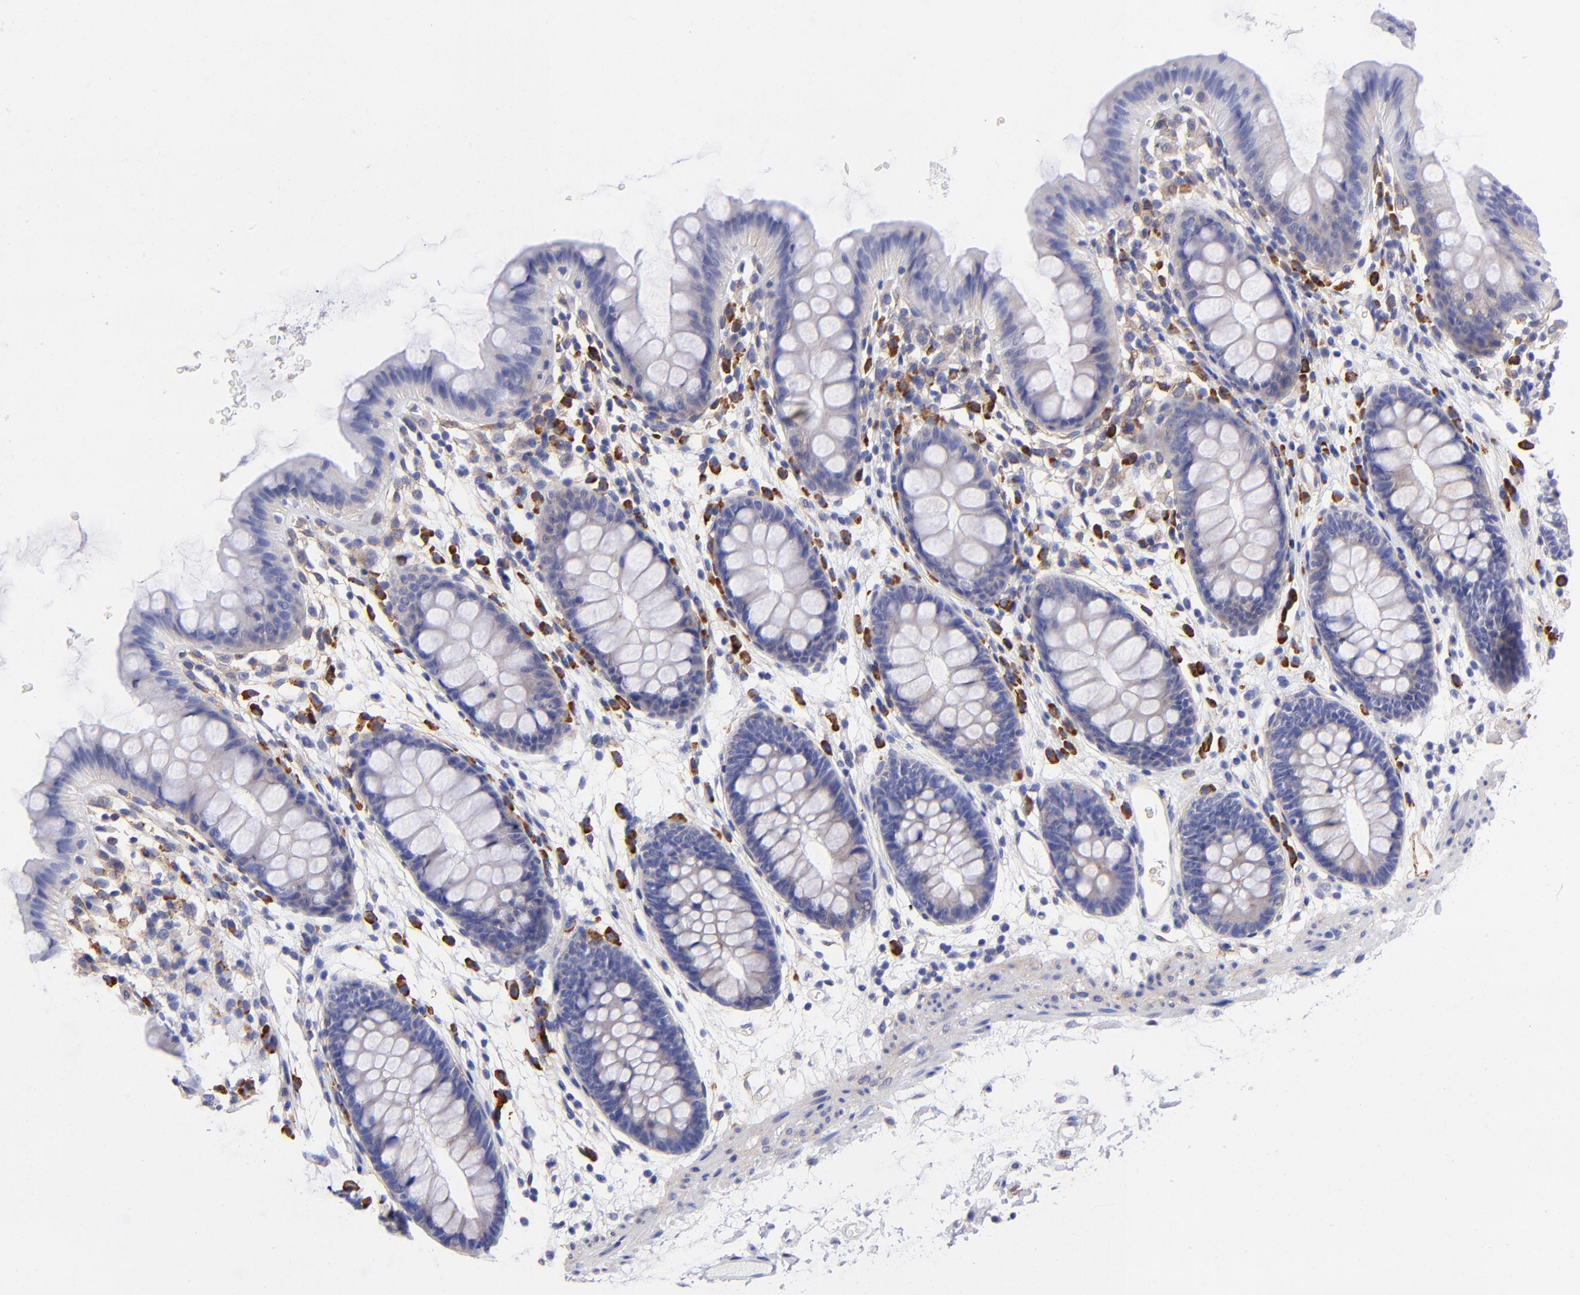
{"staining": {"intensity": "negative", "quantity": "none", "location": "none"}, "tissue": "colon", "cell_type": "Endothelial cells", "image_type": "normal", "snomed": [{"axis": "morphology", "description": "Normal tissue, NOS"}, {"axis": "topography", "description": "Smooth muscle"}, {"axis": "topography", "description": "Colon"}], "caption": "Immunohistochemistry photomicrograph of benign colon stained for a protein (brown), which reveals no expression in endothelial cells.", "gene": "PPFIBP1", "patient": {"sex": "male", "age": 67}}